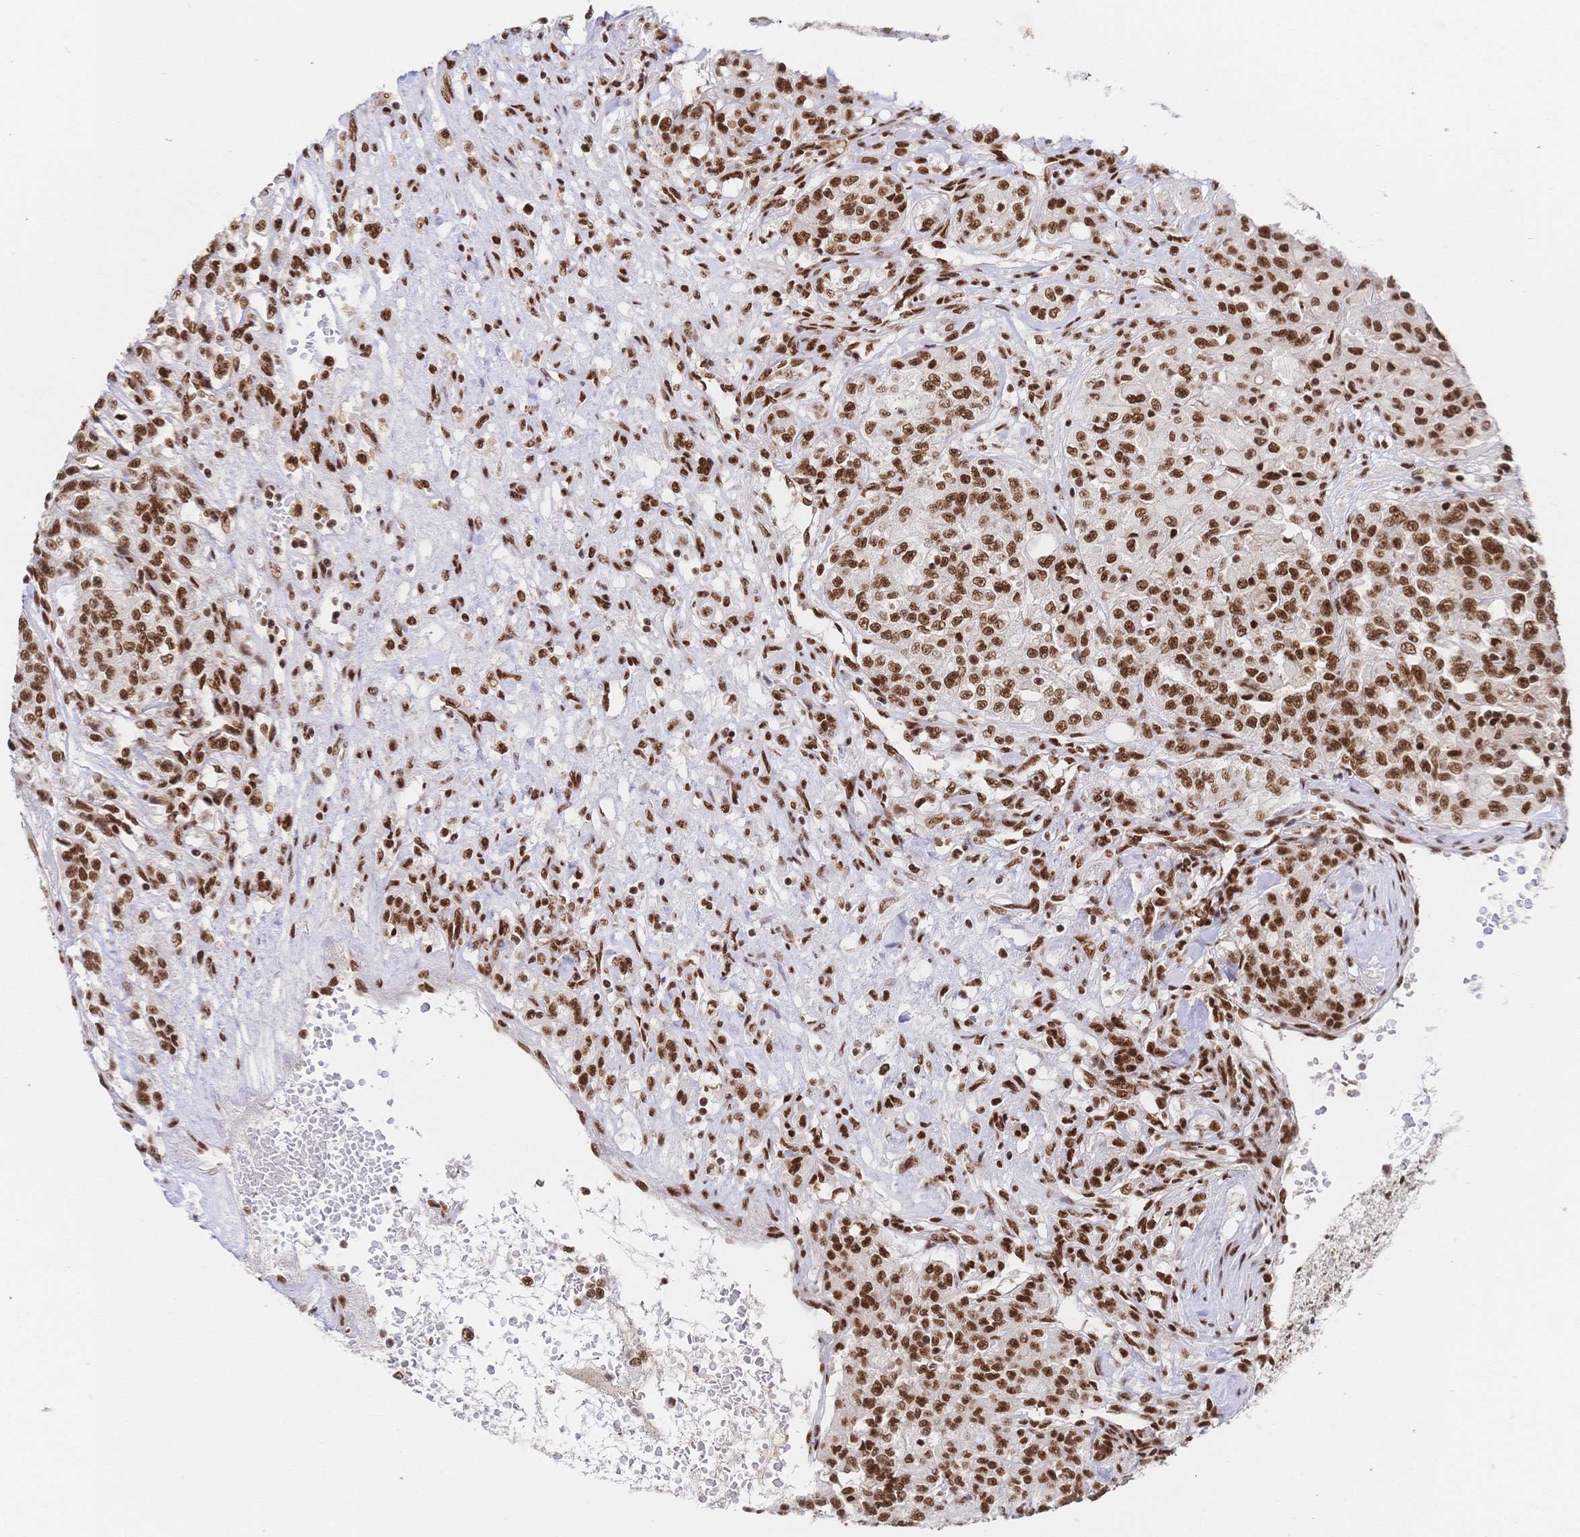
{"staining": {"intensity": "strong", "quantity": ">75%", "location": "nuclear"}, "tissue": "renal cancer", "cell_type": "Tumor cells", "image_type": "cancer", "snomed": [{"axis": "morphology", "description": "Adenocarcinoma, NOS"}, {"axis": "topography", "description": "Kidney"}], "caption": "This is a photomicrograph of immunohistochemistry (IHC) staining of renal cancer, which shows strong staining in the nuclear of tumor cells.", "gene": "SRSF1", "patient": {"sex": "female", "age": 63}}